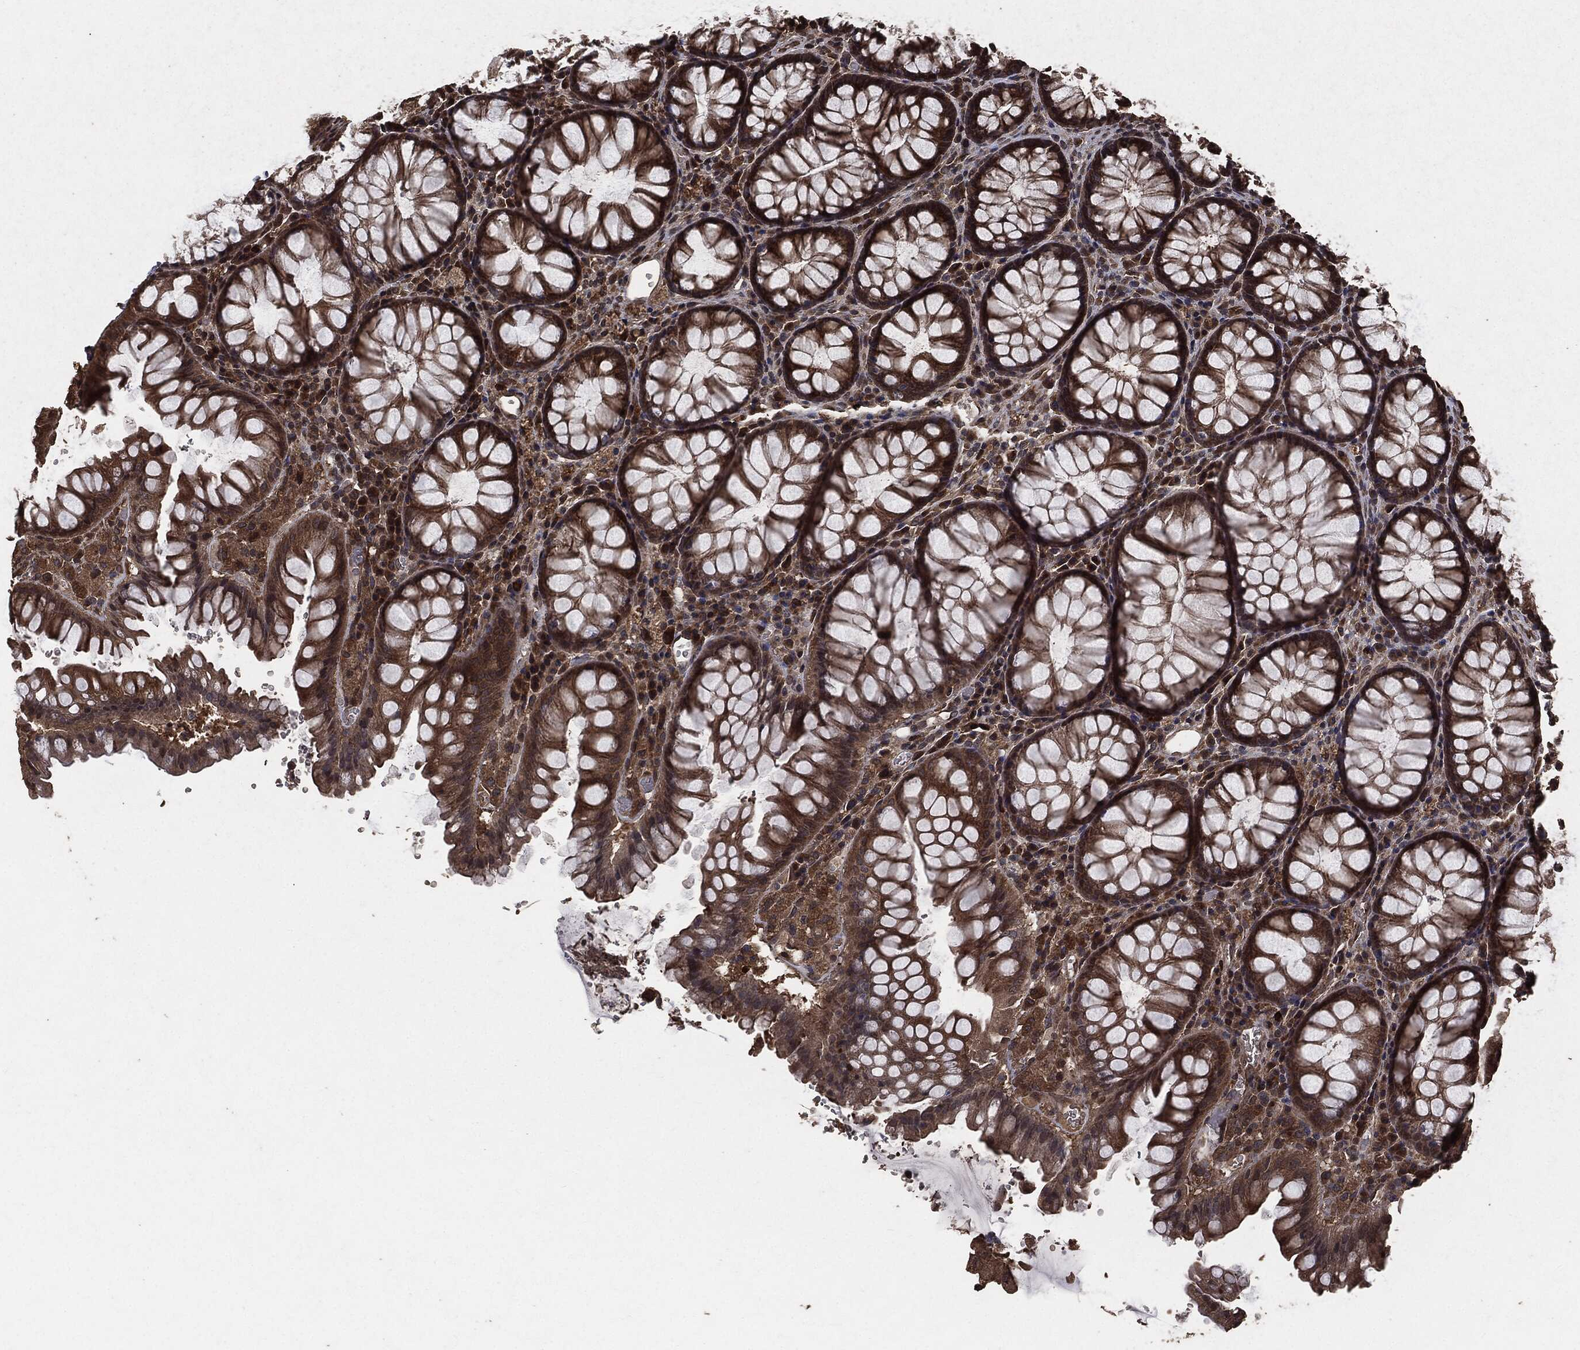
{"staining": {"intensity": "moderate", "quantity": ">75%", "location": "cytoplasmic/membranous"}, "tissue": "rectum", "cell_type": "Glandular cells", "image_type": "normal", "snomed": [{"axis": "morphology", "description": "Normal tissue, NOS"}, {"axis": "topography", "description": "Rectum"}], "caption": "Immunohistochemistry micrograph of normal human rectum stained for a protein (brown), which exhibits medium levels of moderate cytoplasmic/membranous expression in about >75% of glandular cells.", "gene": "AKT1S1", "patient": {"sex": "female", "age": 68}}